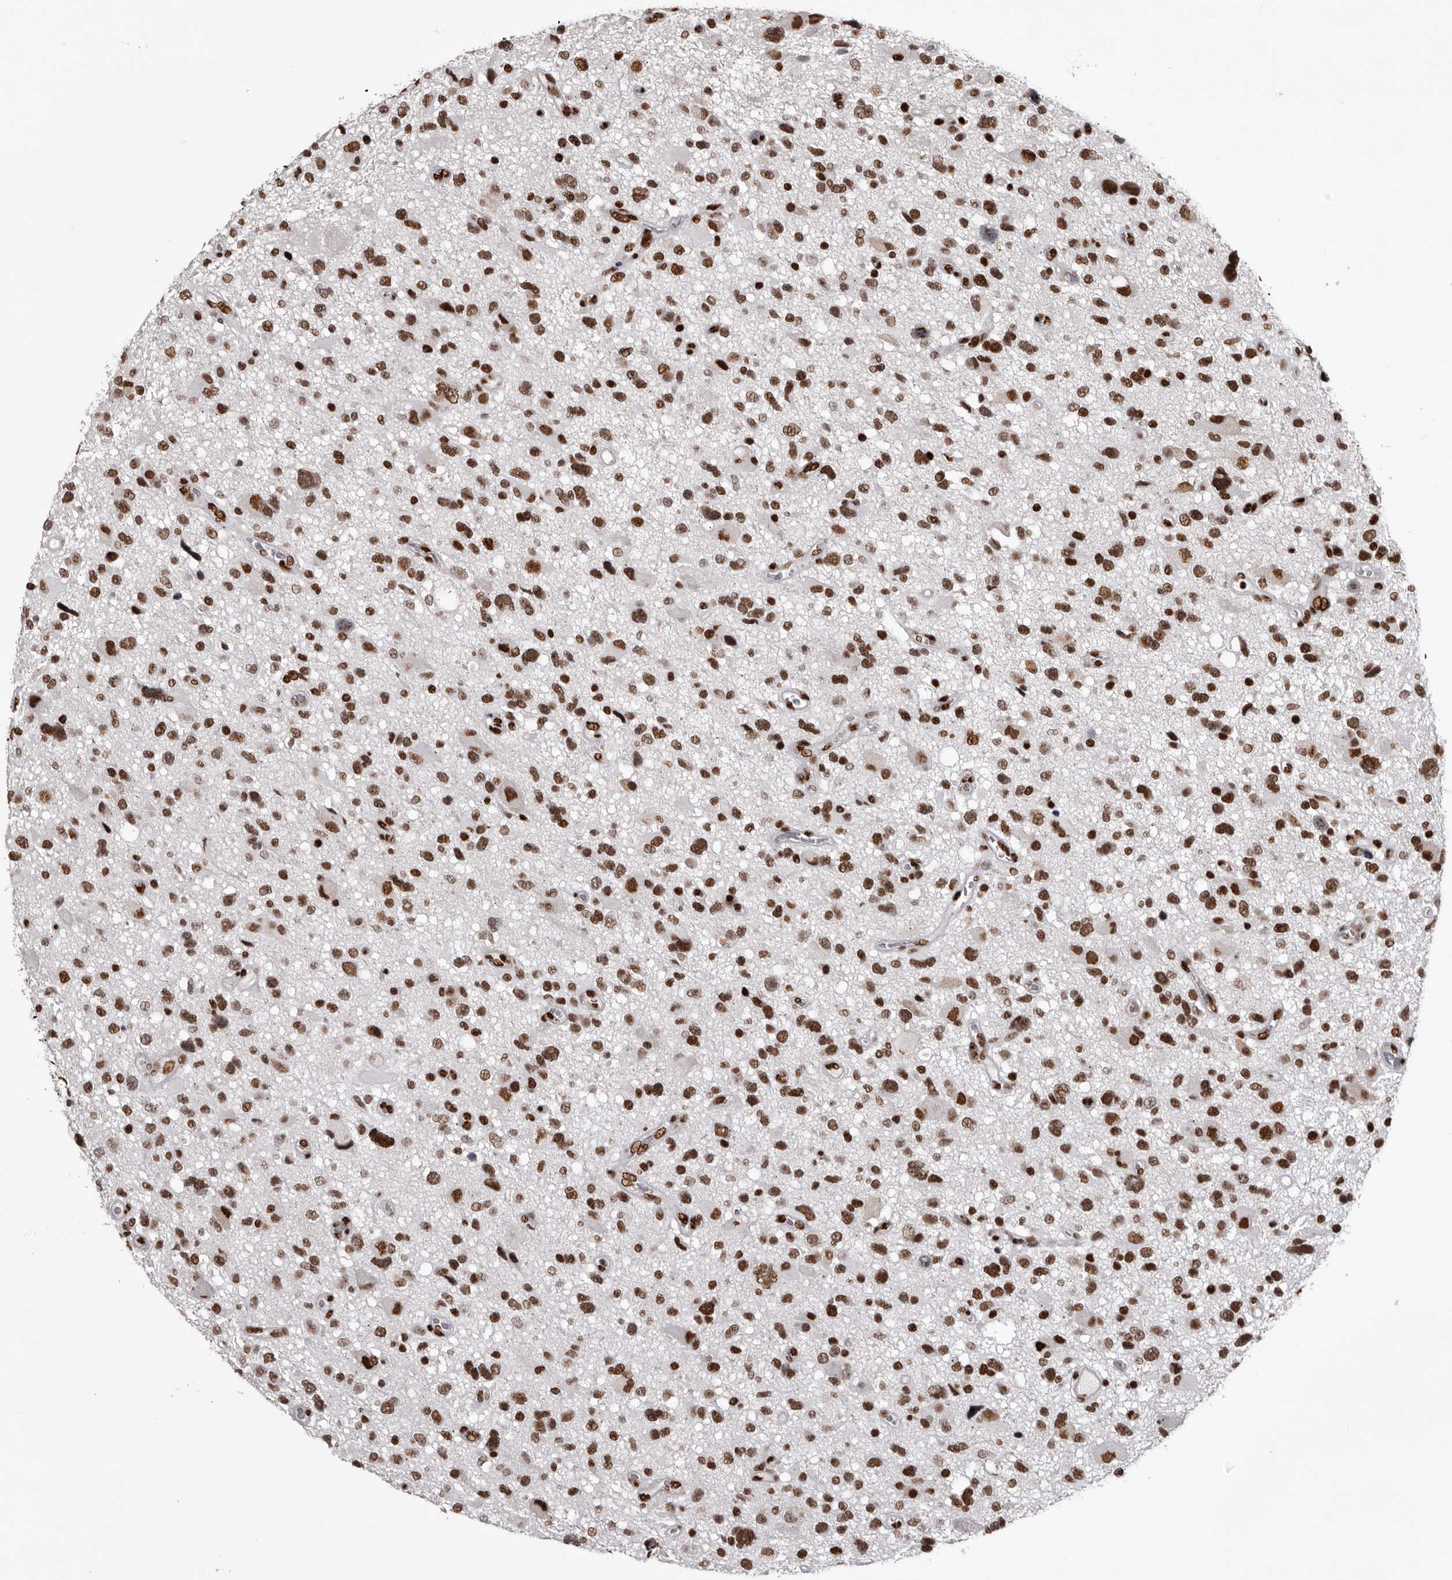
{"staining": {"intensity": "strong", "quantity": ">75%", "location": "nuclear"}, "tissue": "glioma", "cell_type": "Tumor cells", "image_type": "cancer", "snomed": [{"axis": "morphology", "description": "Glioma, malignant, High grade"}, {"axis": "topography", "description": "Brain"}], "caption": "Strong nuclear positivity for a protein is identified in approximately >75% of tumor cells of high-grade glioma (malignant) using IHC.", "gene": "NUMA1", "patient": {"sex": "male", "age": 33}}